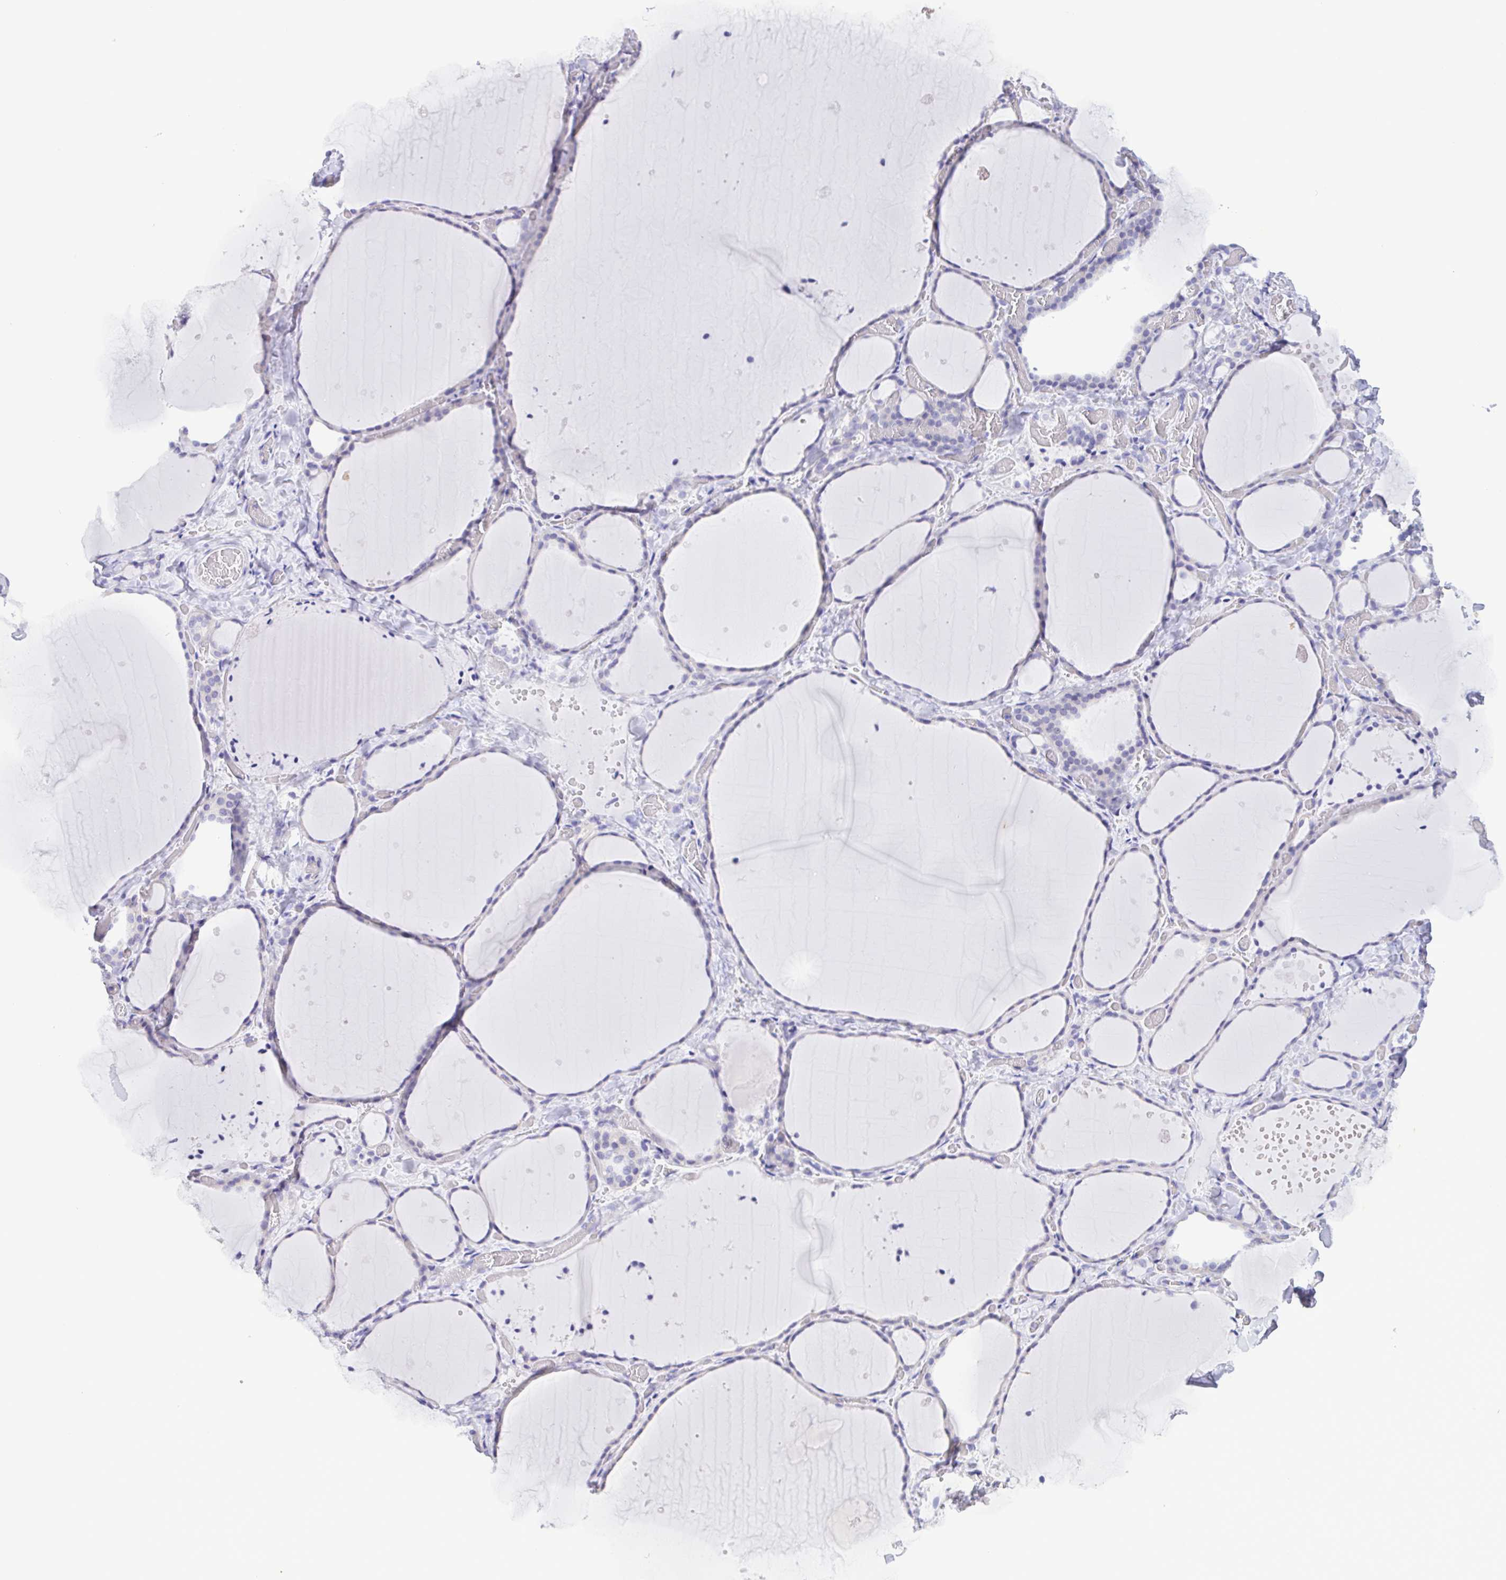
{"staining": {"intensity": "negative", "quantity": "none", "location": "none"}, "tissue": "thyroid gland", "cell_type": "Glandular cells", "image_type": "normal", "snomed": [{"axis": "morphology", "description": "Normal tissue, NOS"}, {"axis": "topography", "description": "Thyroid gland"}], "caption": "Immunohistochemistry (IHC) image of unremarkable human thyroid gland stained for a protein (brown), which demonstrates no positivity in glandular cells.", "gene": "TNNI3", "patient": {"sex": "female", "age": 36}}